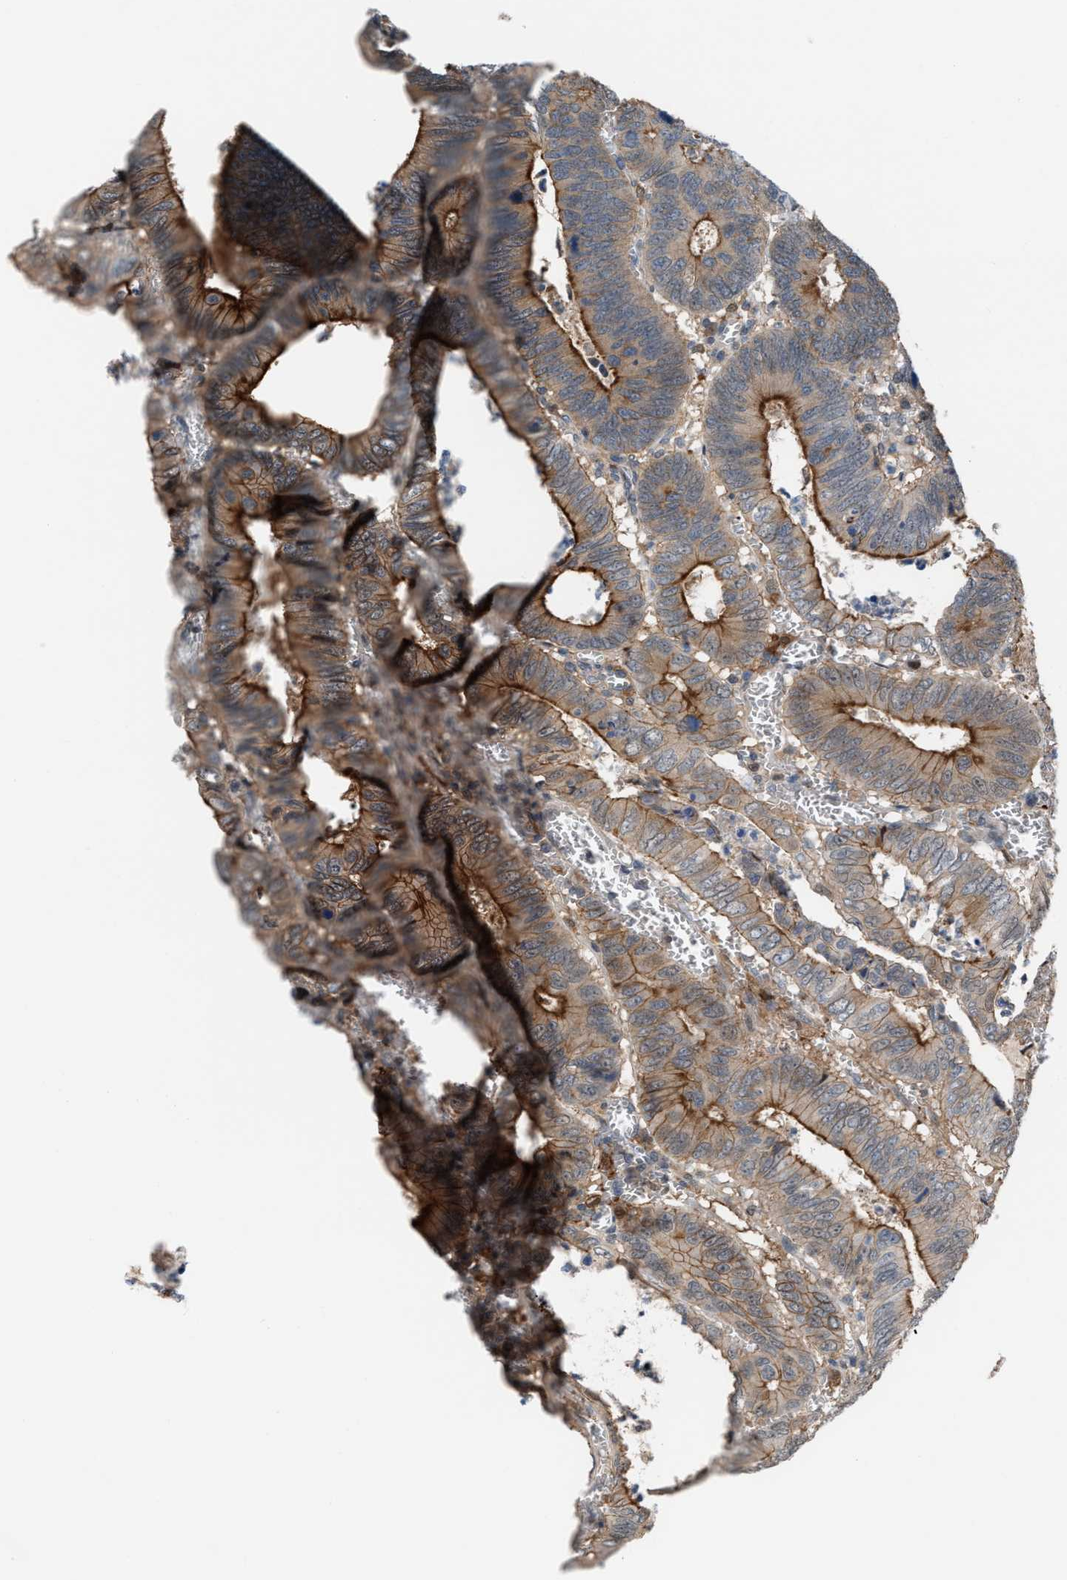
{"staining": {"intensity": "moderate", "quantity": ">75%", "location": "cytoplasmic/membranous"}, "tissue": "colorectal cancer", "cell_type": "Tumor cells", "image_type": "cancer", "snomed": [{"axis": "morphology", "description": "Inflammation, NOS"}, {"axis": "morphology", "description": "Adenocarcinoma, NOS"}, {"axis": "topography", "description": "Colon"}], "caption": "IHC staining of adenocarcinoma (colorectal), which demonstrates medium levels of moderate cytoplasmic/membranous expression in approximately >75% of tumor cells indicating moderate cytoplasmic/membranous protein staining. The staining was performed using DAB (3,3'-diaminobenzidine) (brown) for protein detection and nuclei were counterstained in hematoxylin (blue).", "gene": "RFFL", "patient": {"sex": "male", "age": 72}}